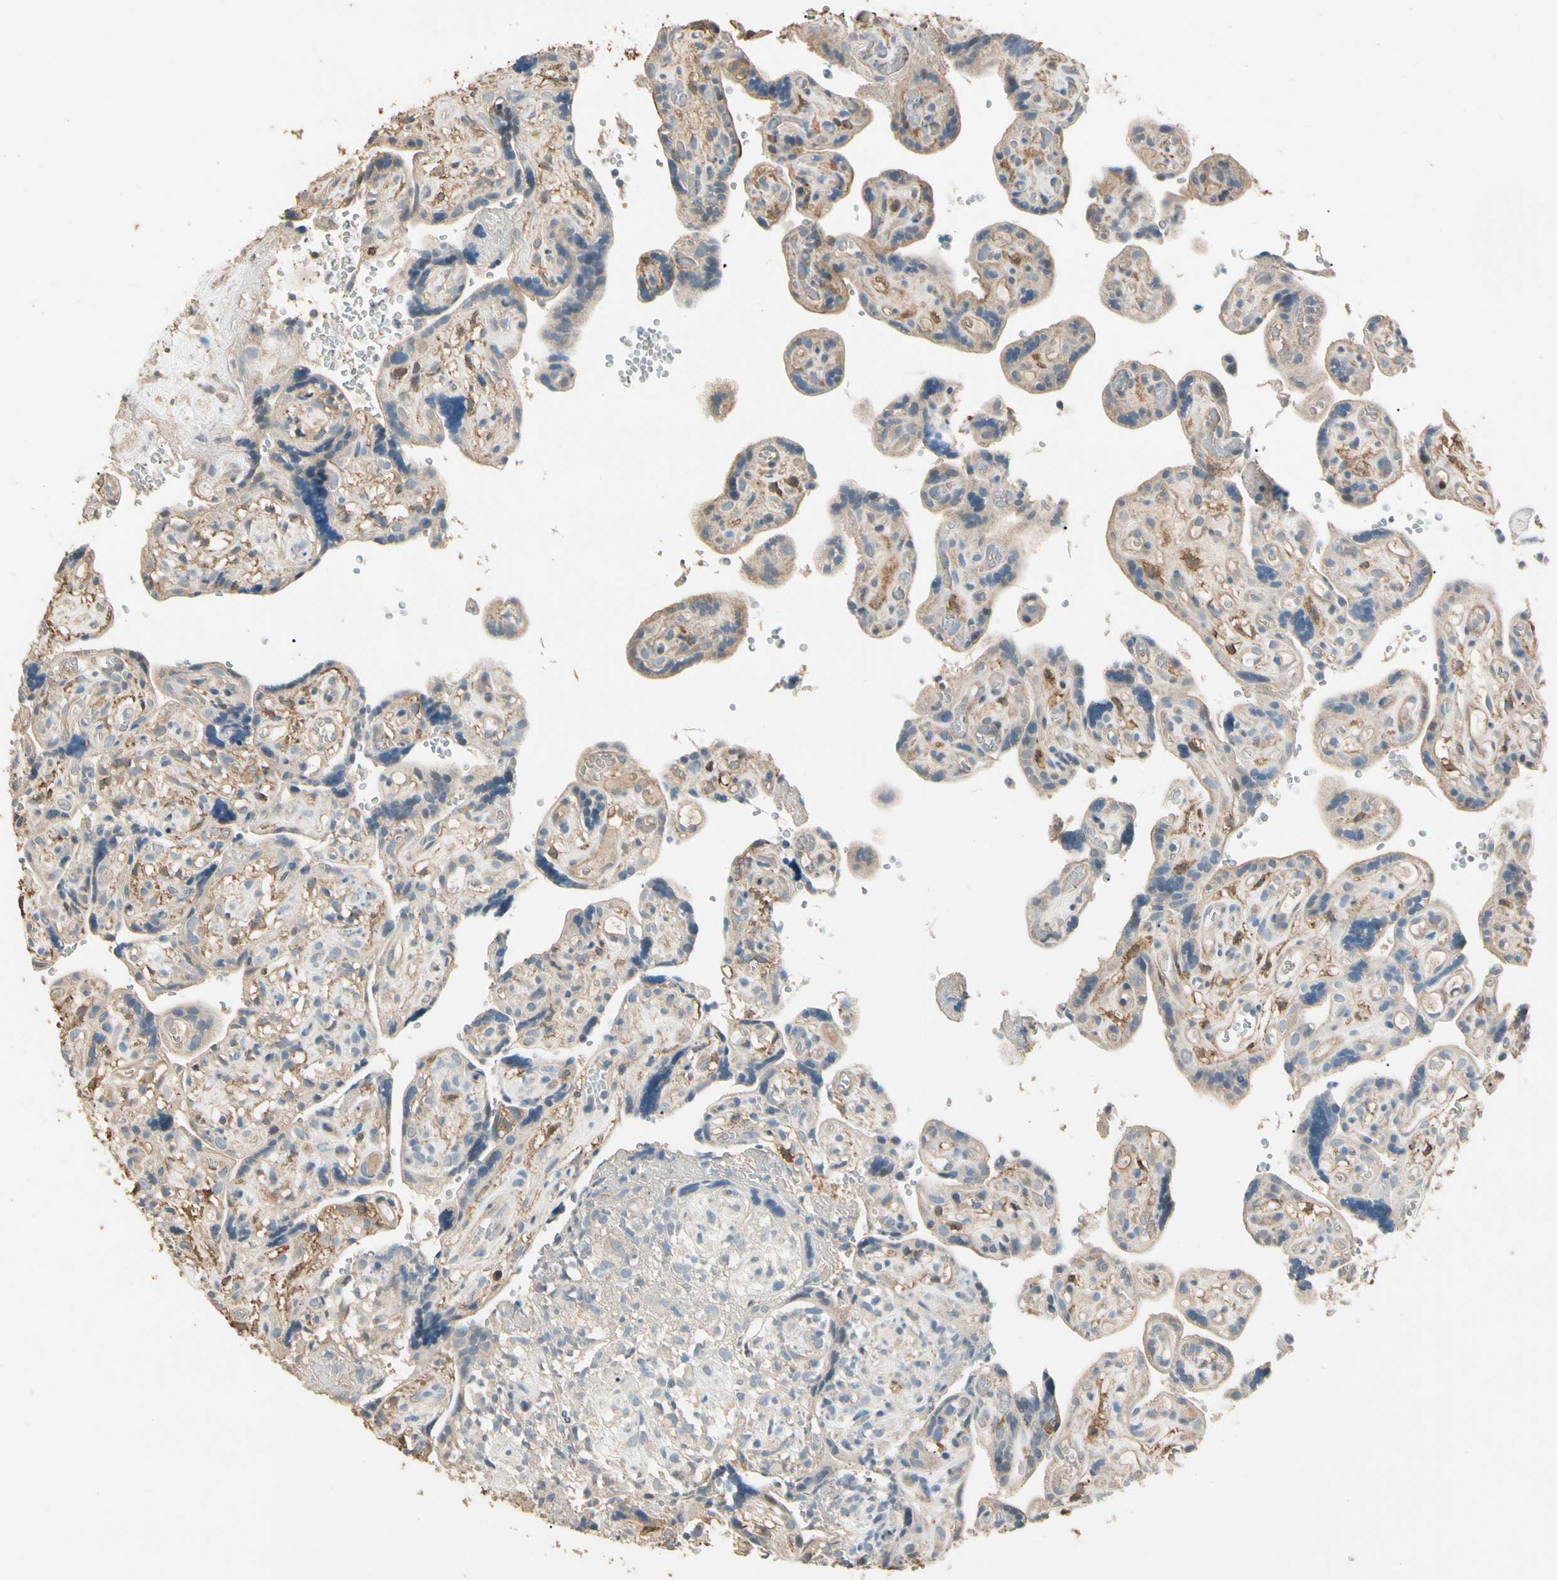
{"staining": {"intensity": "weak", "quantity": ">75%", "location": "cytoplasmic/membranous"}, "tissue": "placenta", "cell_type": "Decidual cells", "image_type": "normal", "snomed": [{"axis": "morphology", "description": "Normal tissue, NOS"}, {"axis": "topography", "description": "Placenta"}], "caption": "Unremarkable placenta demonstrates weak cytoplasmic/membranous staining in approximately >75% of decidual cells Using DAB (brown) and hematoxylin (blue) stains, captured at high magnification using brightfield microscopy..", "gene": "CDH6", "patient": {"sex": "female", "age": 30}}